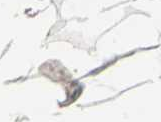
{"staining": {"intensity": "moderate", "quantity": "<25%", "location": "cytoplasmic/membranous"}, "tissue": "adipose tissue", "cell_type": "Adipocytes", "image_type": "normal", "snomed": [{"axis": "morphology", "description": "Normal tissue, NOS"}, {"axis": "morphology", "description": "Duct carcinoma"}, {"axis": "topography", "description": "Breast"}, {"axis": "topography", "description": "Adipose tissue"}], "caption": "Normal adipose tissue was stained to show a protein in brown. There is low levels of moderate cytoplasmic/membranous expression in about <25% of adipocytes. (Brightfield microscopy of DAB IHC at high magnification).", "gene": "CDC42EP1", "patient": {"sex": "female", "age": 37}}